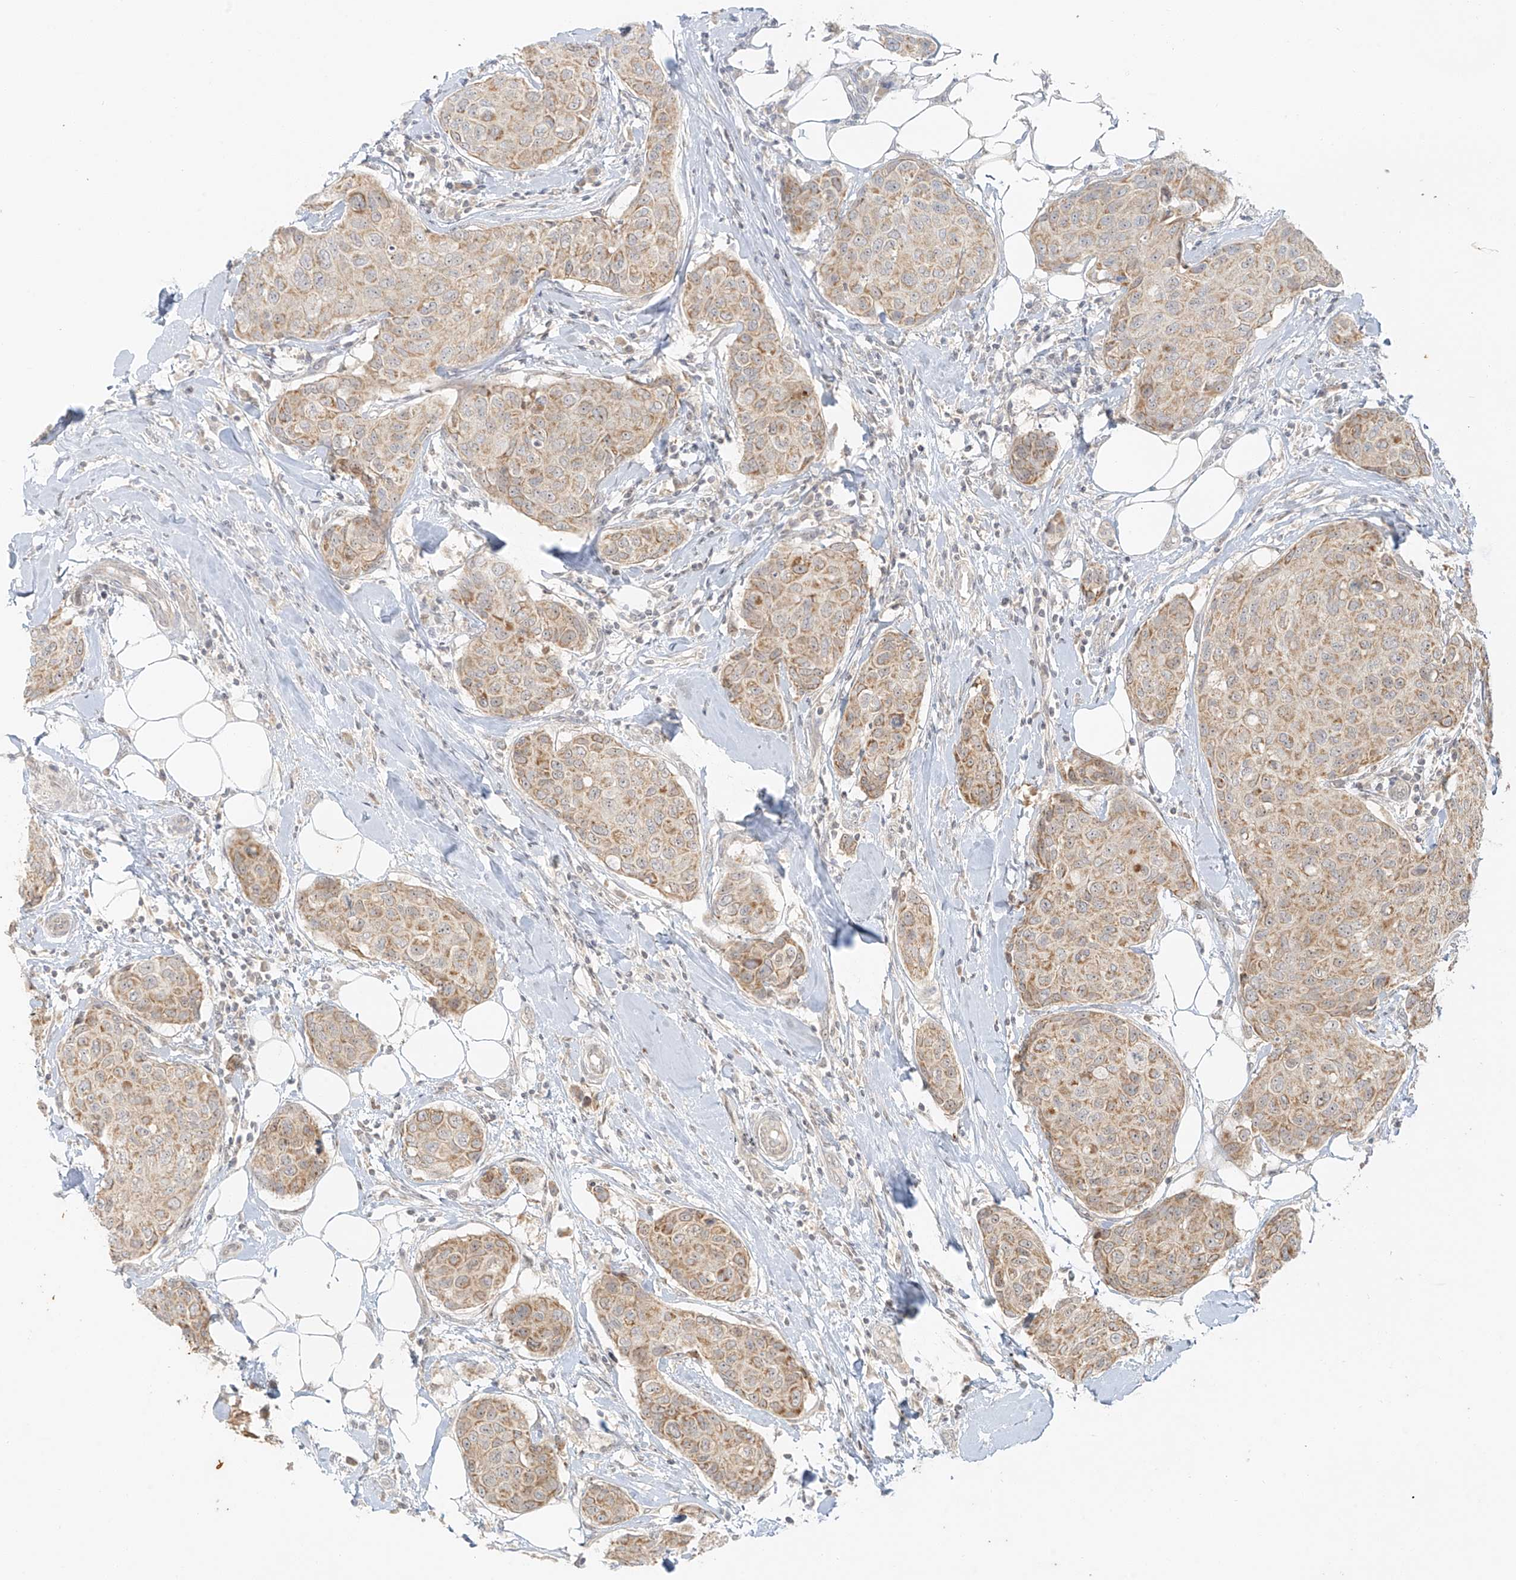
{"staining": {"intensity": "moderate", "quantity": ">75%", "location": "cytoplasmic/membranous"}, "tissue": "breast cancer", "cell_type": "Tumor cells", "image_type": "cancer", "snomed": [{"axis": "morphology", "description": "Duct carcinoma"}, {"axis": "topography", "description": "Breast"}], "caption": "This is an image of immunohistochemistry (IHC) staining of intraductal carcinoma (breast), which shows moderate staining in the cytoplasmic/membranous of tumor cells.", "gene": "MIPEP", "patient": {"sex": "female", "age": 80}}